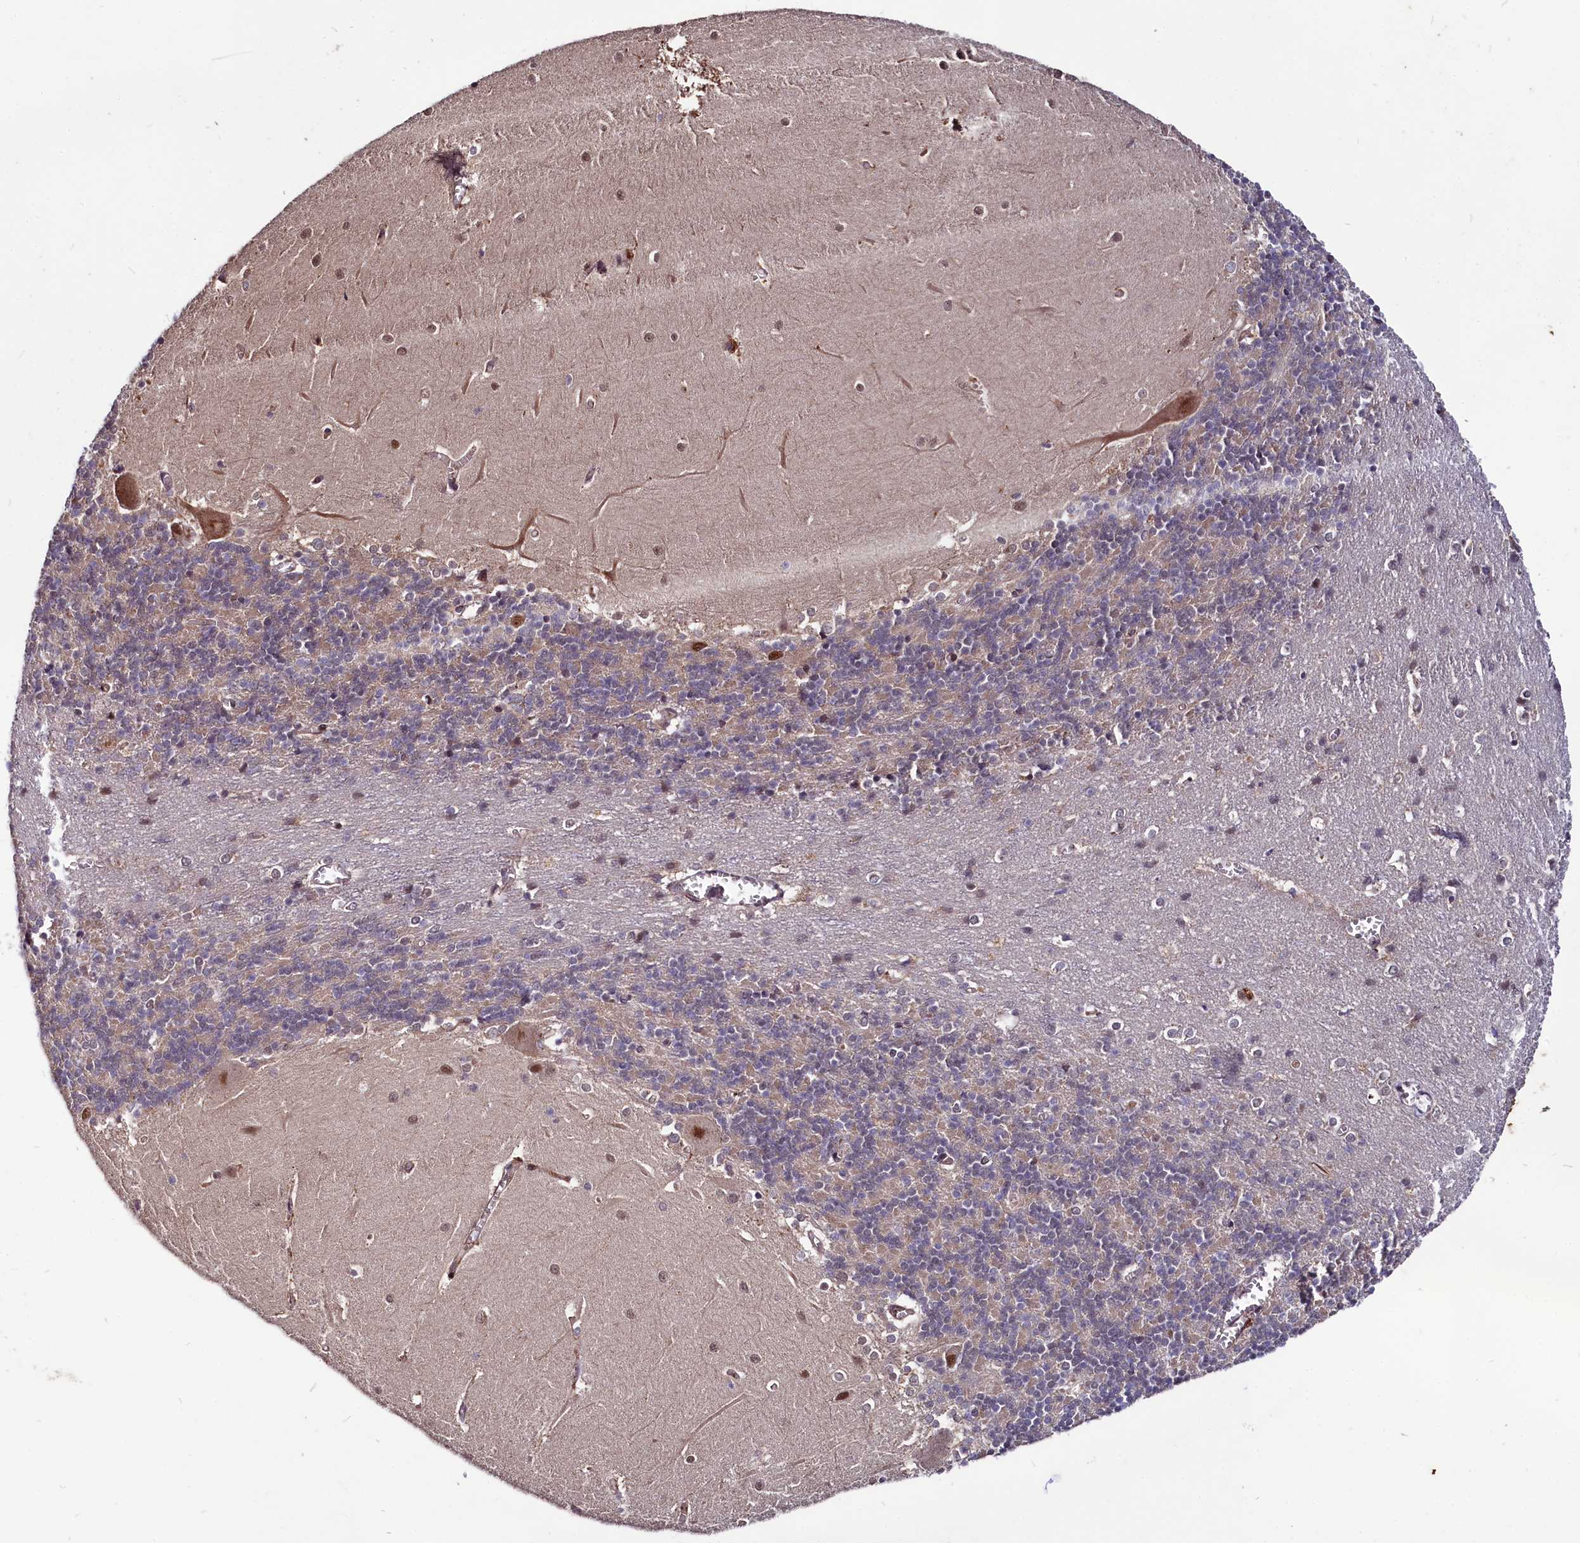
{"staining": {"intensity": "weak", "quantity": "<25%", "location": "nuclear"}, "tissue": "cerebellum", "cell_type": "Cells in granular layer", "image_type": "normal", "snomed": [{"axis": "morphology", "description": "Normal tissue, NOS"}, {"axis": "topography", "description": "Cerebellum"}], "caption": "A high-resolution histopathology image shows IHC staining of normal cerebellum, which shows no significant staining in cells in granular layer. The staining was performed using DAB (3,3'-diaminobenzidine) to visualize the protein expression in brown, while the nuclei were stained in blue with hematoxylin (Magnification: 20x).", "gene": "UBE3A", "patient": {"sex": "male", "age": 37}}